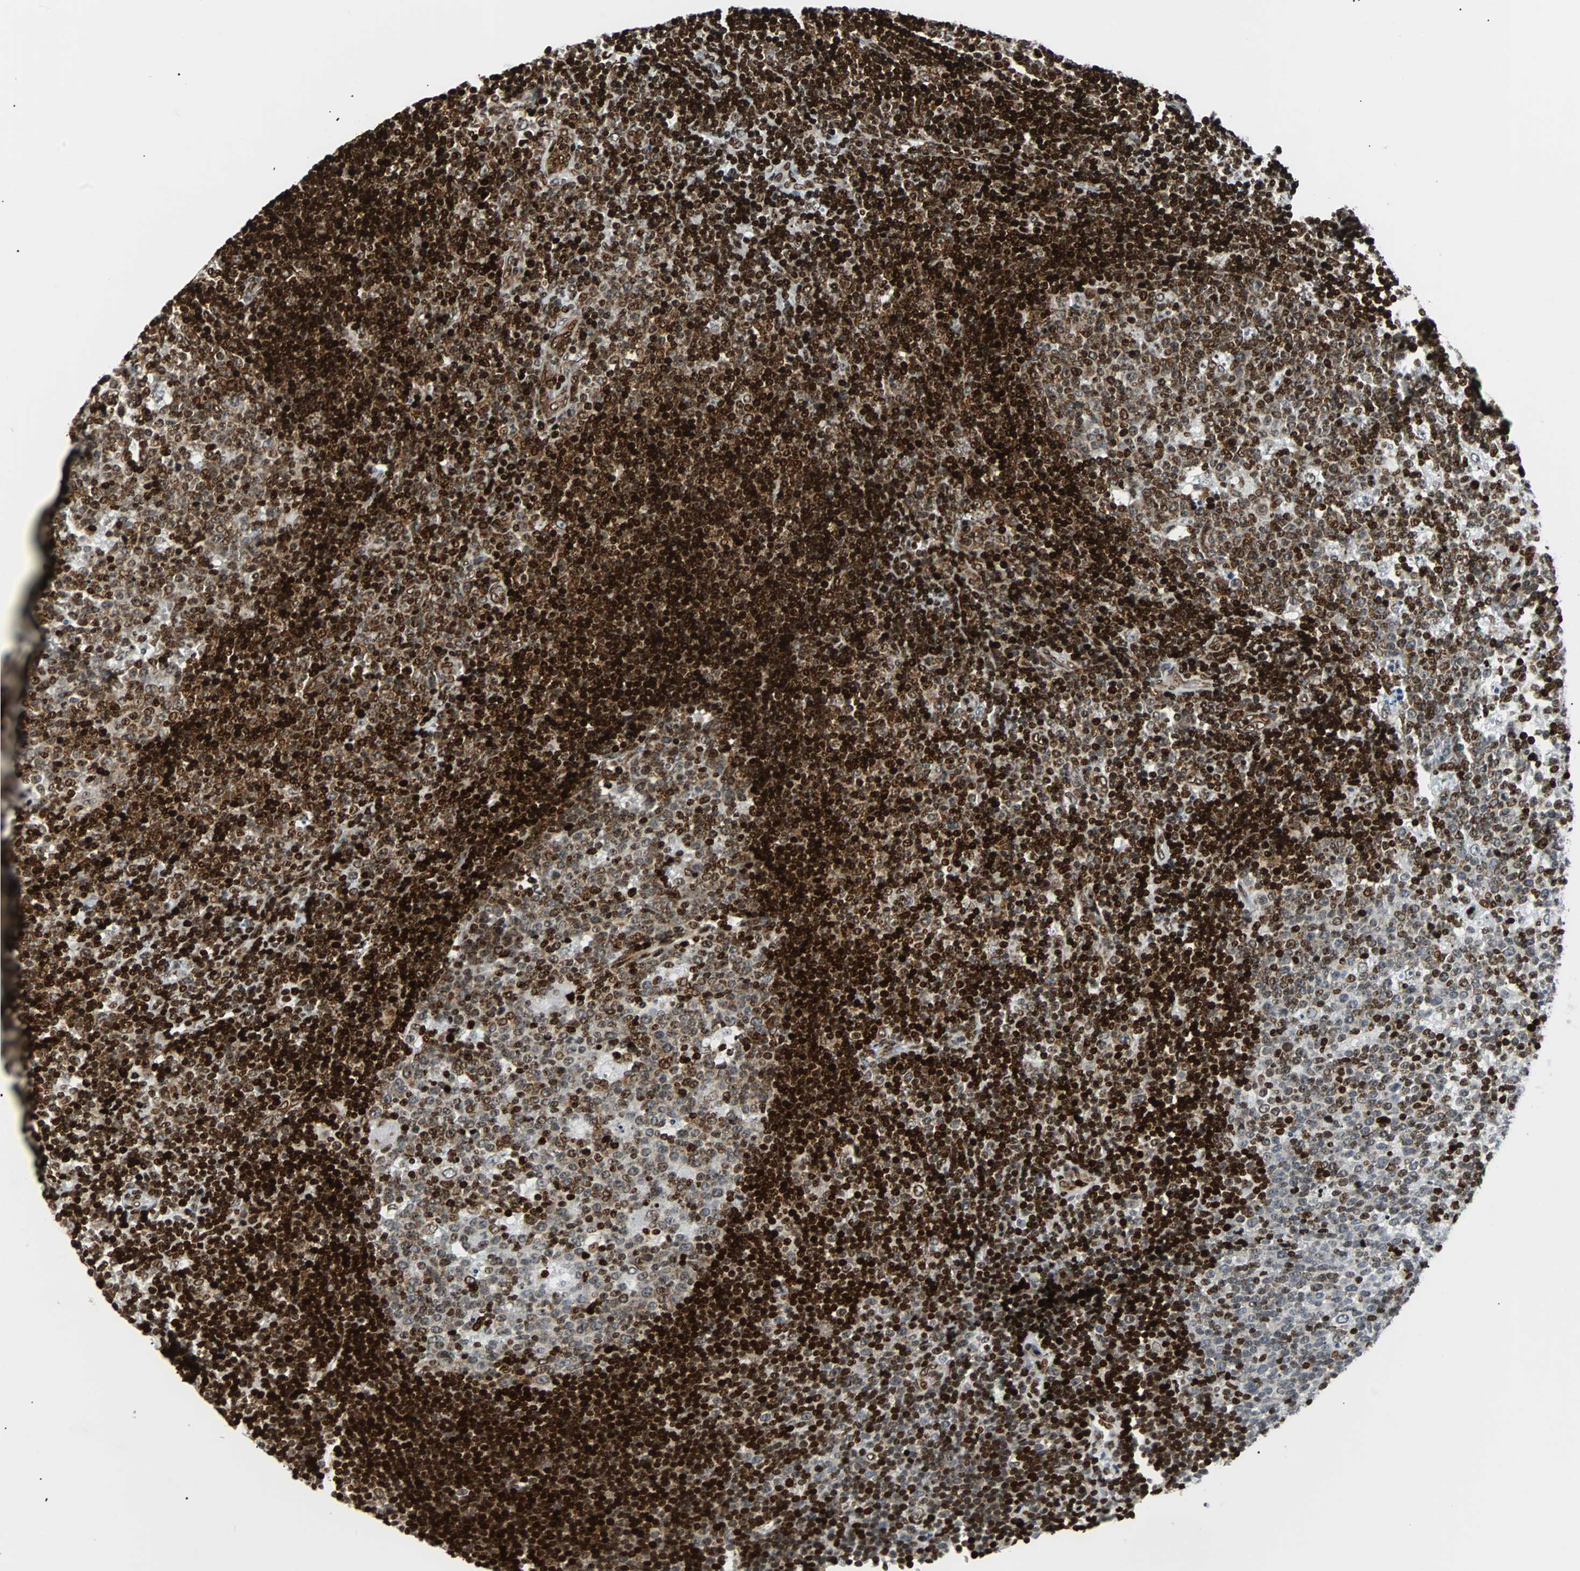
{"staining": {"intensity": "strong", "quantity": "25%-75%", "location": "nuclear"}, "tissue": "lymph node", "cell_type": "Germinal center cells", "image_type": "normal", "snomed": [{"axis": "morphology", "description": "Normal tissue, NOS"}, {"axis": "topography", "description": "Lymph node"}, {"axis": "topography", "description": "Salivary gland"}], "caption": "Immunohistochemistry of benign lymph node reveals high levels of strong nuclear positivity in approximately 25%-75% of germinal center cells. (DAB (3,3'-diaminobenzidine) IHC with brightfield microscopy, high magnification).", "gene": "ZNF131", "patient": {"sex": "male", "age": 8}}